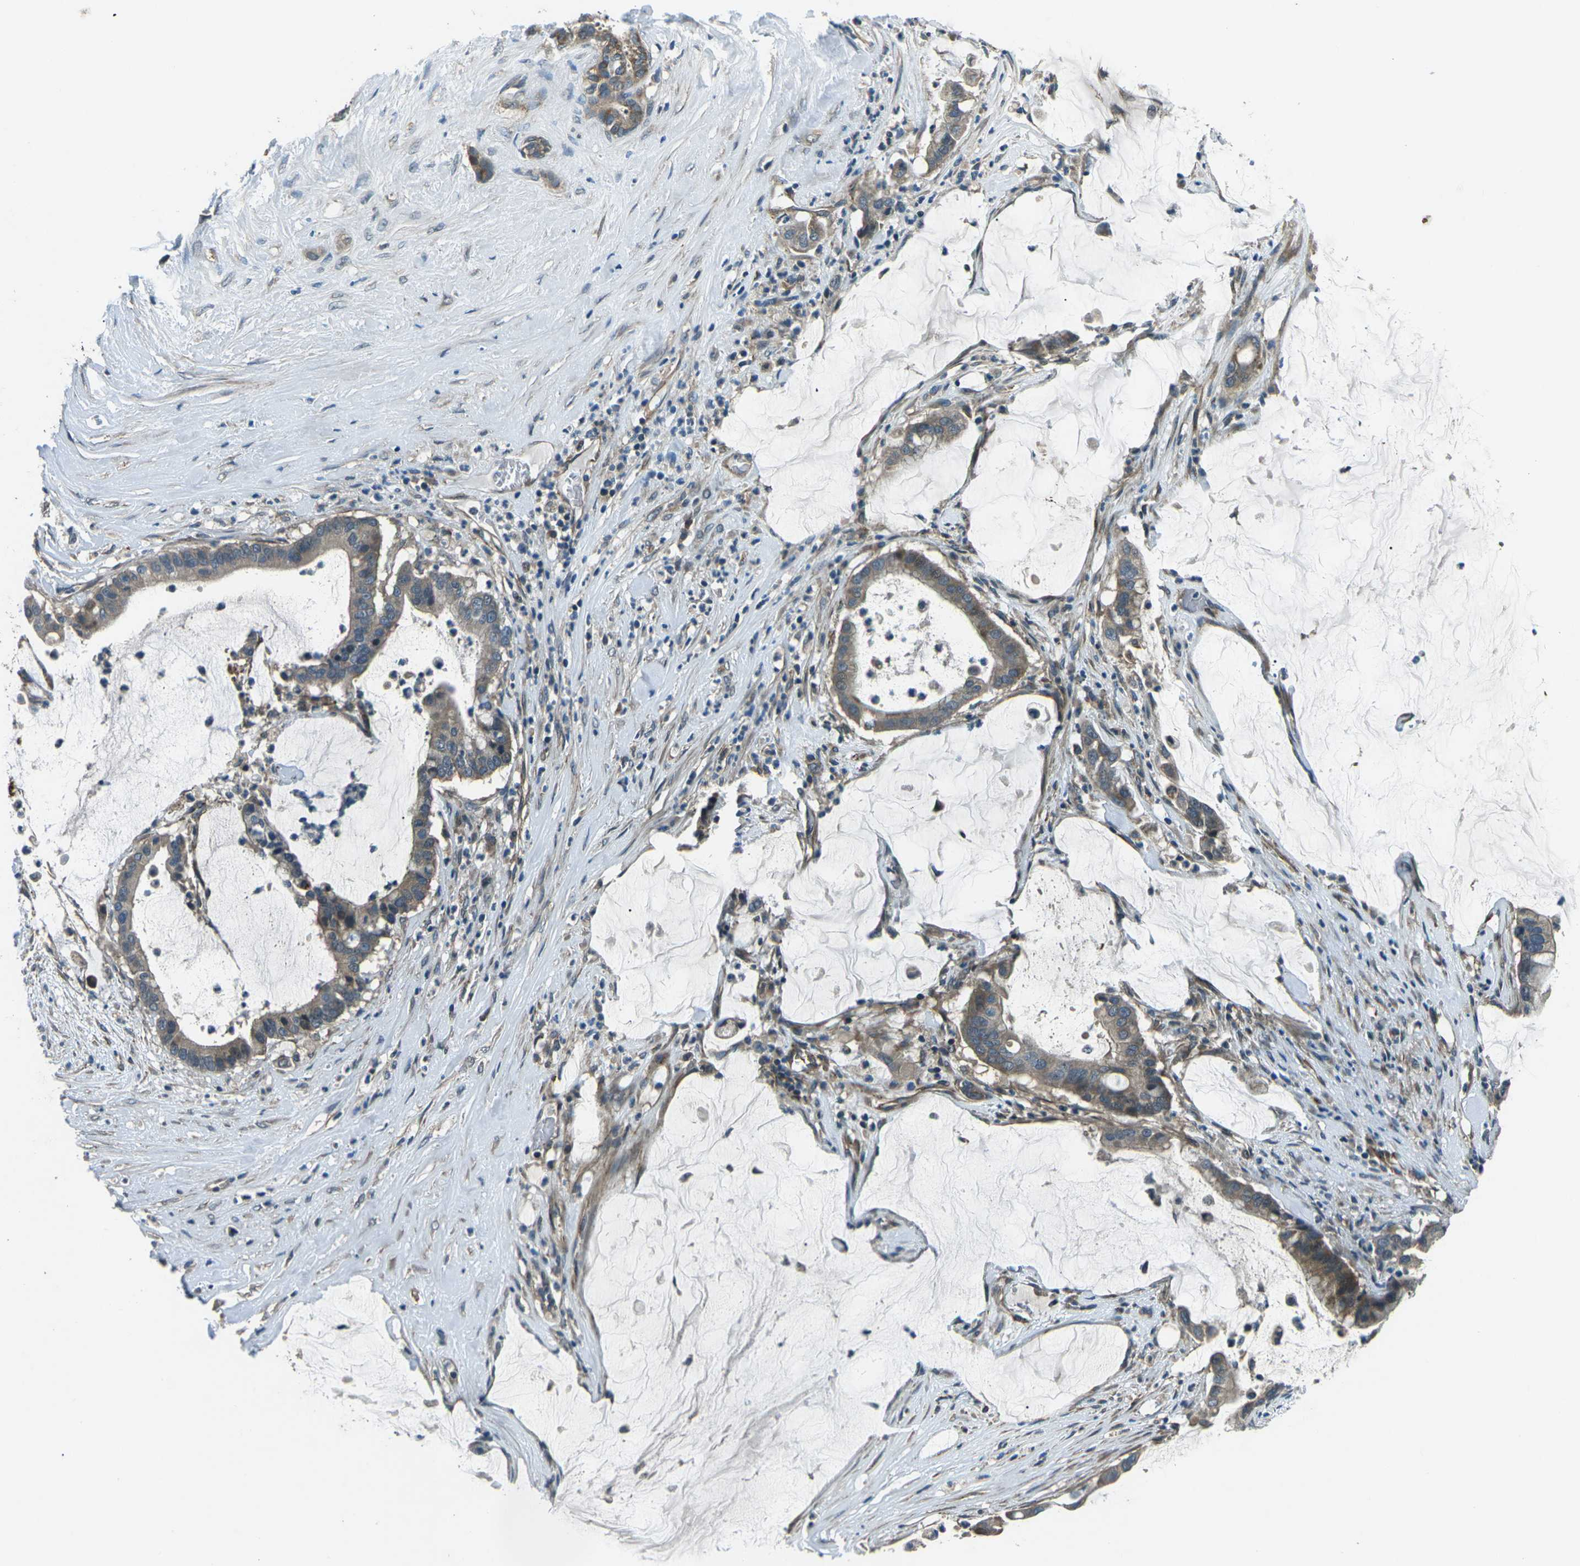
{"staining": {"intensity": "weak", "quantity": ">75%", "location": "cytoplasmic/membranous"}, "tissue": "pancreatic cancer", "cell_type": "Tumor cells", "image_type": "cancer", "snomed": [{"axis": "morphology", "description": "Adenocarcinoma, NOS"}, {"axis": "topography", "description": "Pancreas"}], "caption": "Protein staining displays weak cytoplasmic/membranous staining in about >75% of tumor cells in pancreatic cancer (adenocarcinoma).", "gene": "AFAP1", "patient": {"sex": "male", "age": 41}}